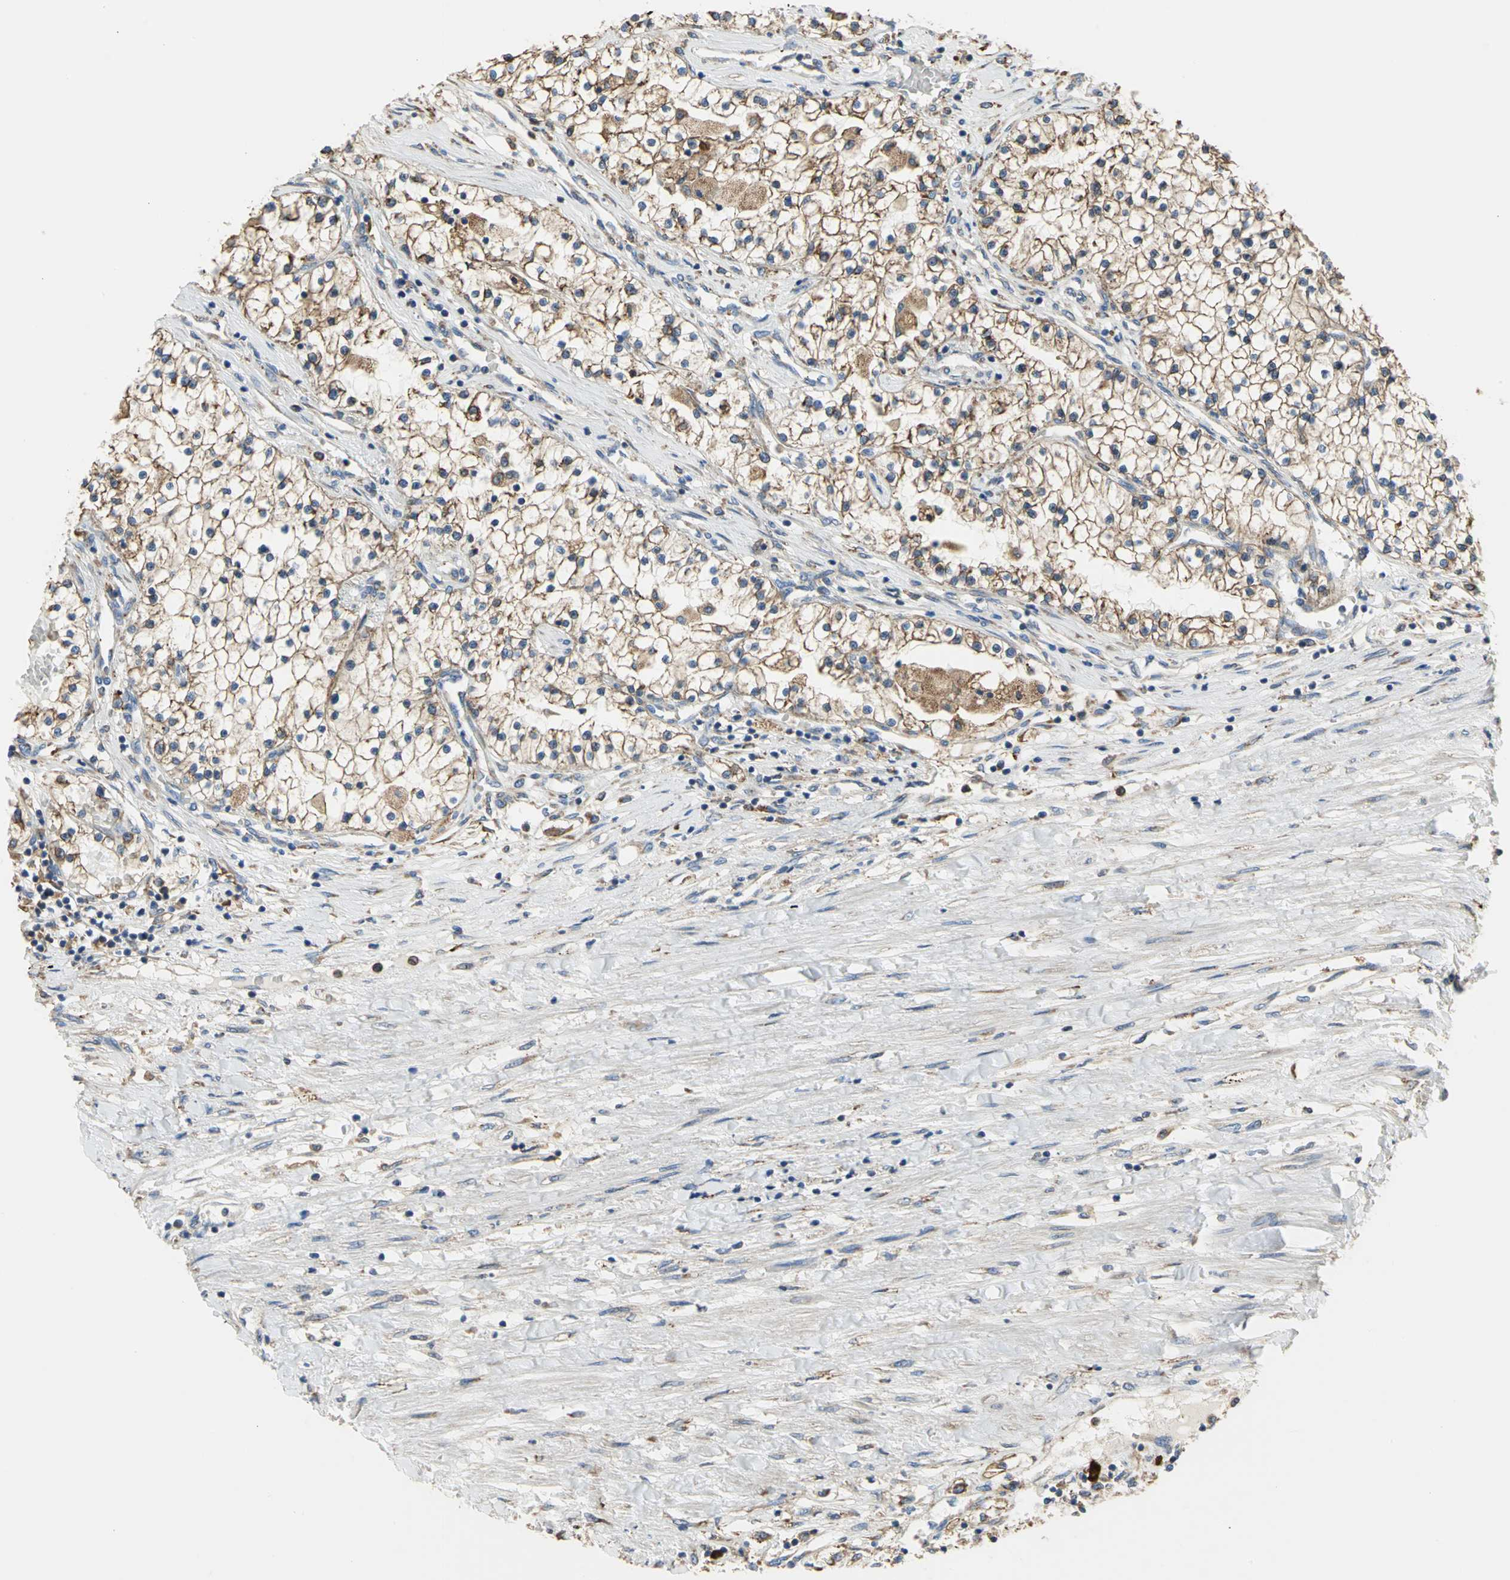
{"staining": {"intensity": "moderate", "quantity": ">75%", "location": "cytoplasmic/membranous"}, "tissue": "renal cancer", "cell_type": "Tumor cells", "image_type": "cancer", "snomed": [{"axis": "morphology", "description": "Adenocarcinoma, NOS"}, {"axis": "topography", "description": "Kidney"}], "caption": "Renal adenocarcinoma tissue displays moderate cytoplasmic/membranous staining in about >75% of tumor cells, visualized by immunohistochemistry.", "gene": "SDF2L1", "patient": {"sex": "male", "age": 68}}